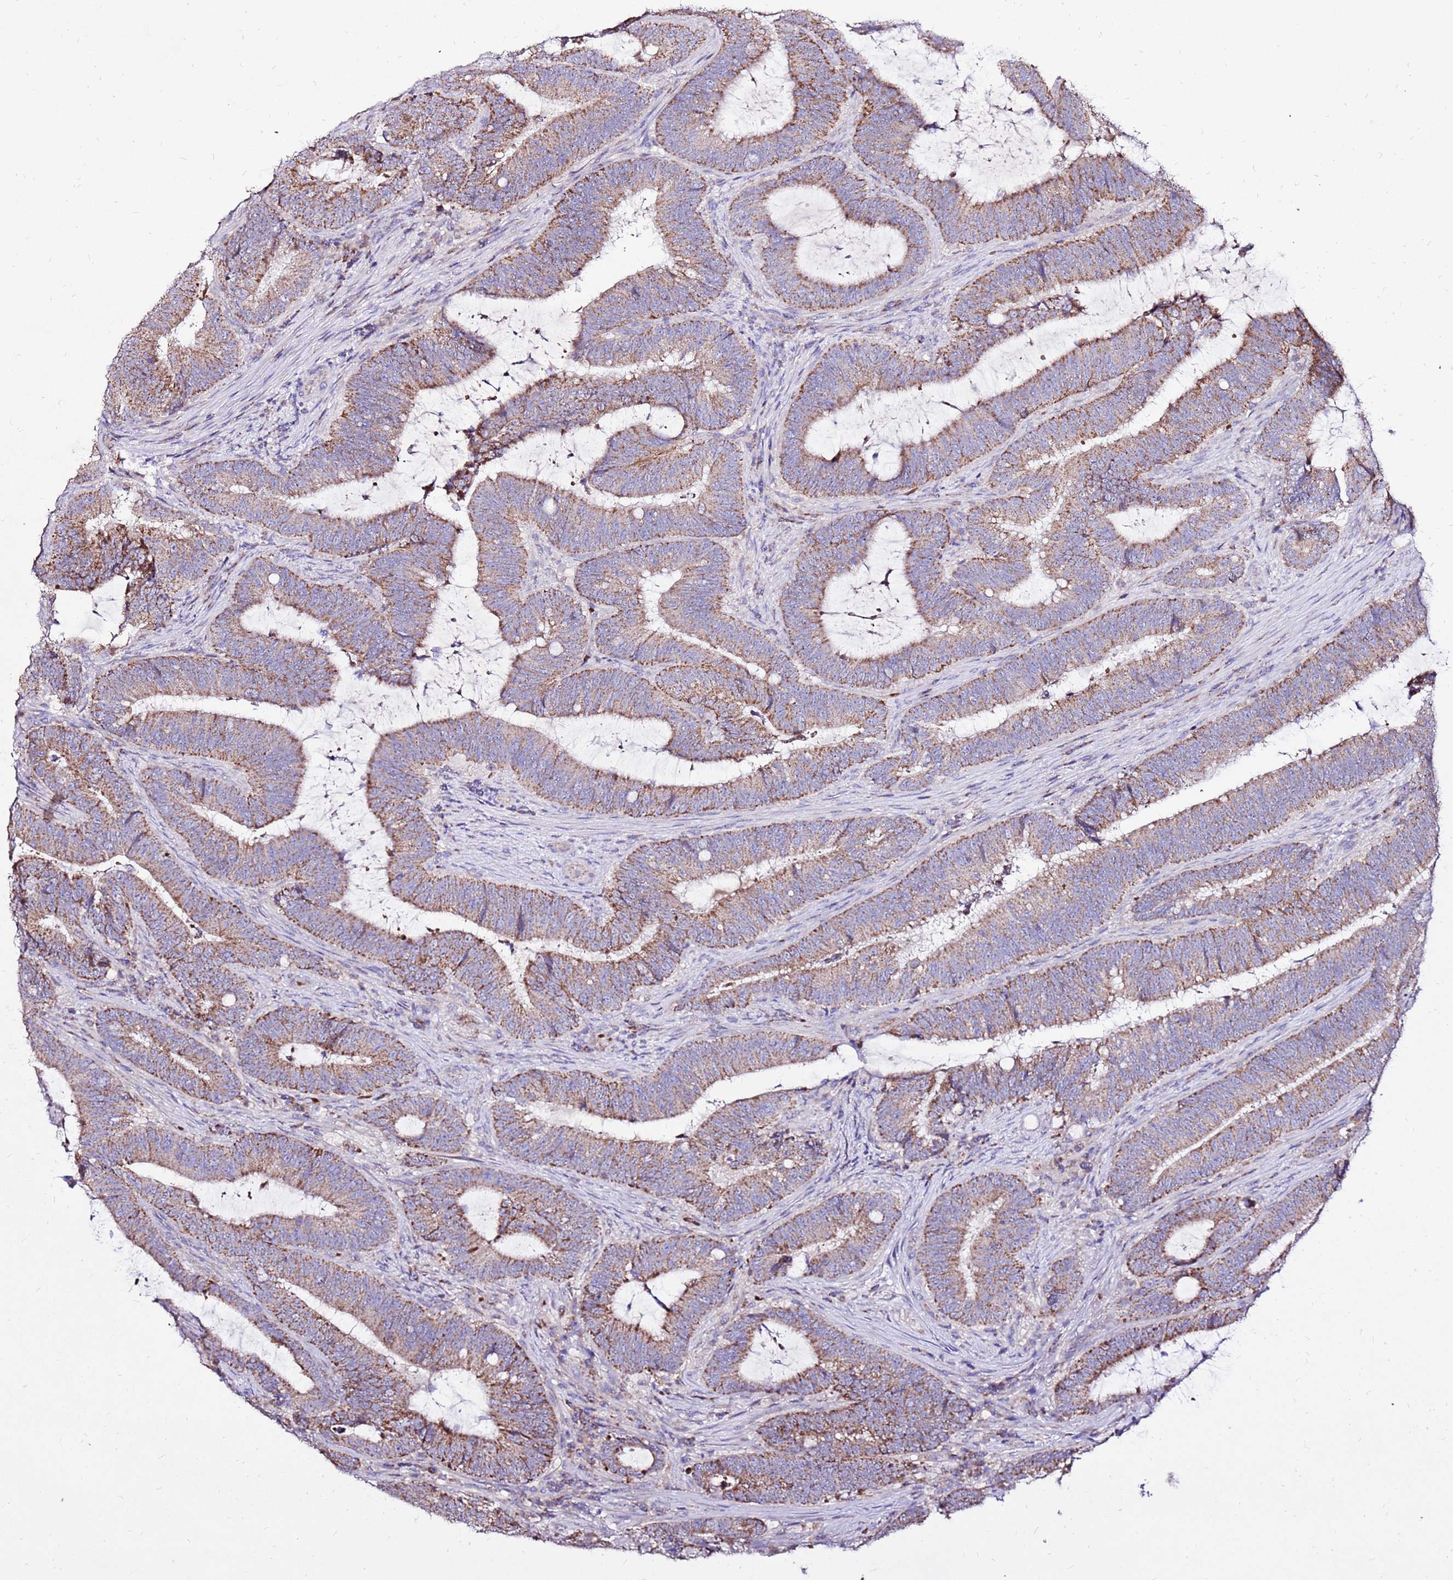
{"staining": {"intensity": "moderate", "quantity": ">75%", "location": "cytoplasmic/membranous"}, "tissue": "colorectal cancer", "cell_type": "Tumor cells", "image_type": "cancer", "snomed": [{"axis": "morphology", "description": "Adenocarcinoma, NOS"}, {"axis": "topography", "description": "Colon"}], "caption": "Immunohistochemistry (DAB) staining of colorectal cancer exhibits moderate cytoplasmic/membranous protein positivity in approximately >75% of tumor cells.", "gene": "SPSB3", "patient": {"sex": "female", "age": 43}}